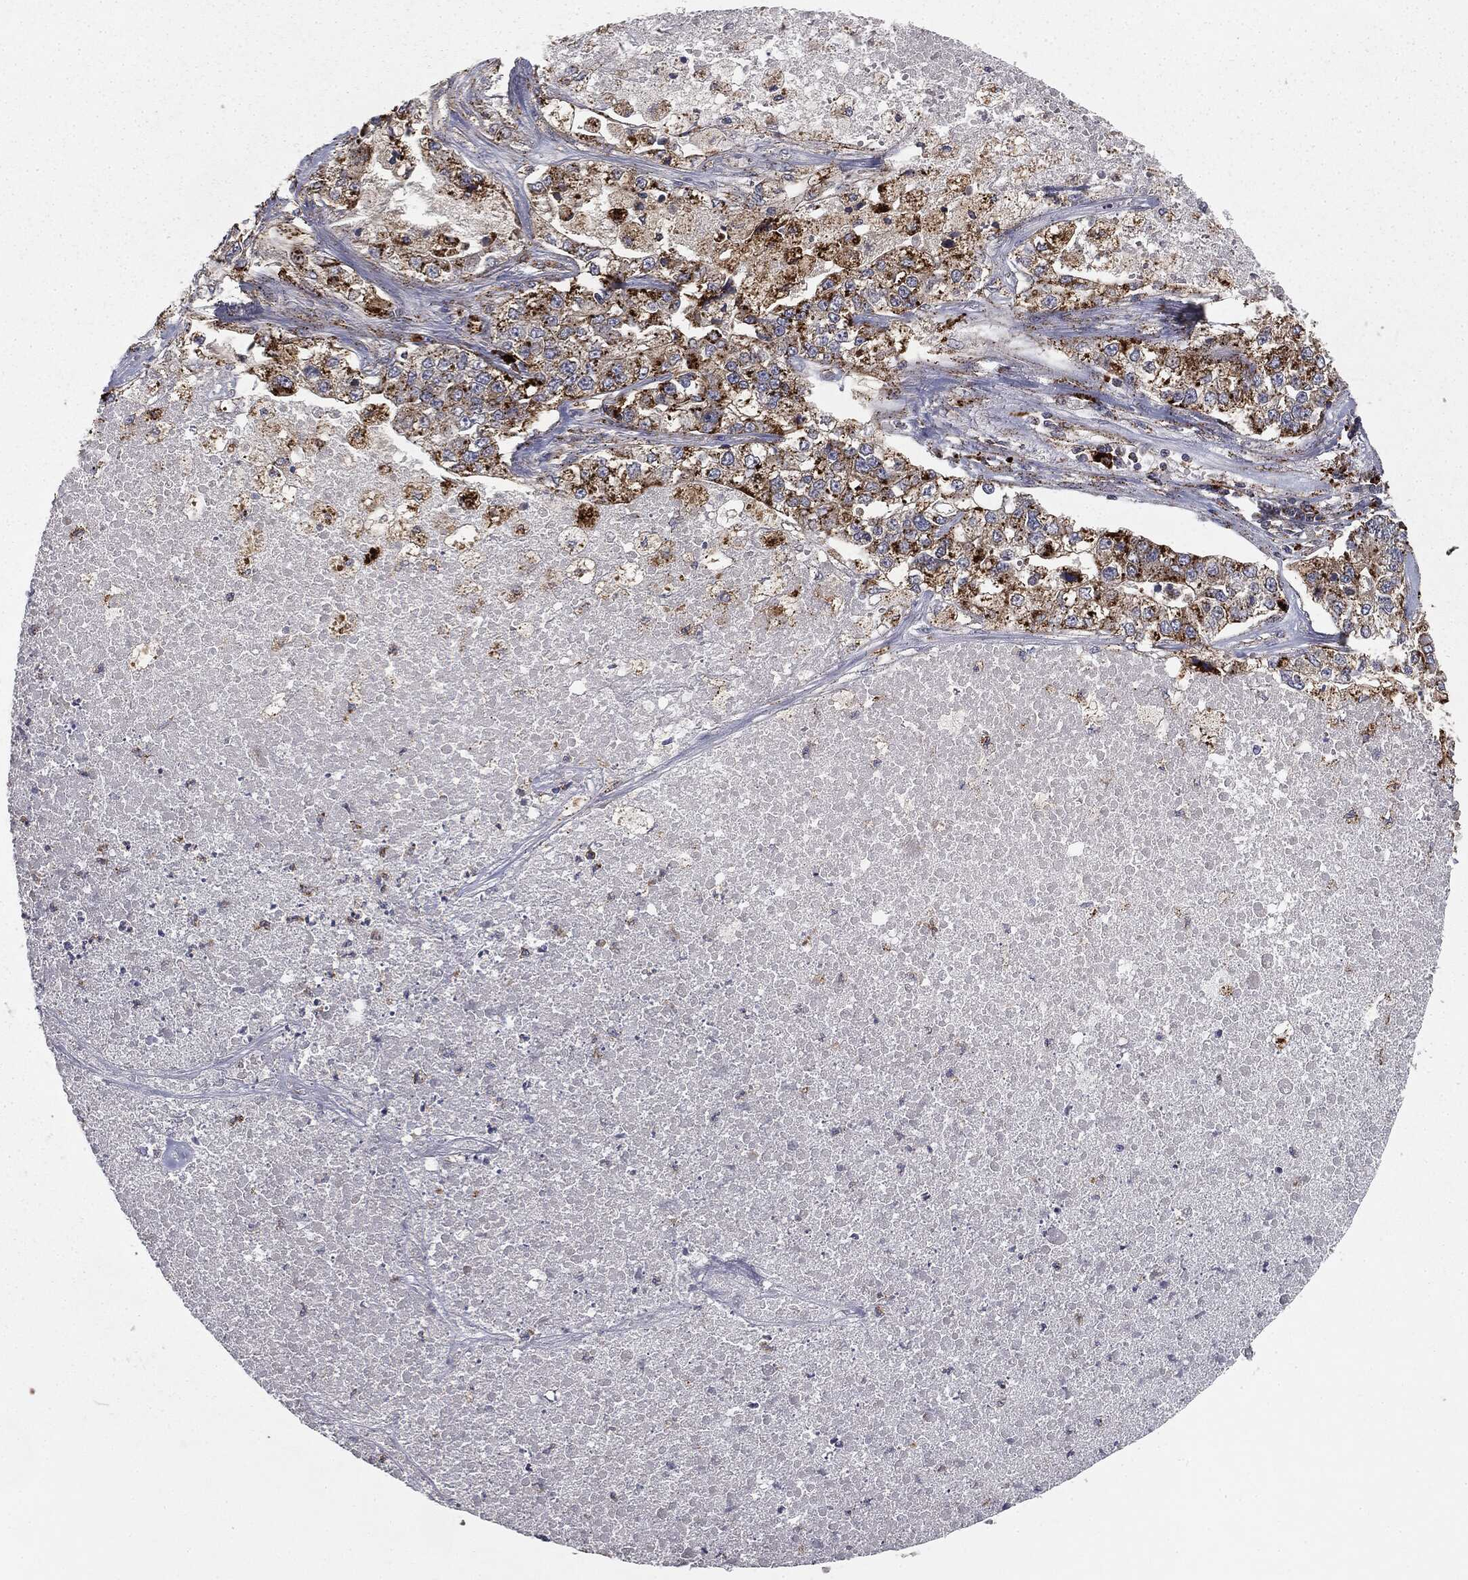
{"staining": {"intensity": "strong", "quantity": ">75%", "location": "cytoplasmic/membranous"}, "tissue": "lung cancer", "cell_type": "Tumor cells", "image_type": "cancer", "snomed": [{"axis": "morphology", "description": "Adenocarcinoma, NOS"}, {"axis": "topography", "description": "Lung"}], "caption": "An immunohistochemistry micrograph of tumor tissue is shown. Protein staining in brown labels strong cytoplasmic/membranous positivity in lung cancer within tumor cells.", "gene": "CTSA", "patient": {"sex": "male", "age": 49}}